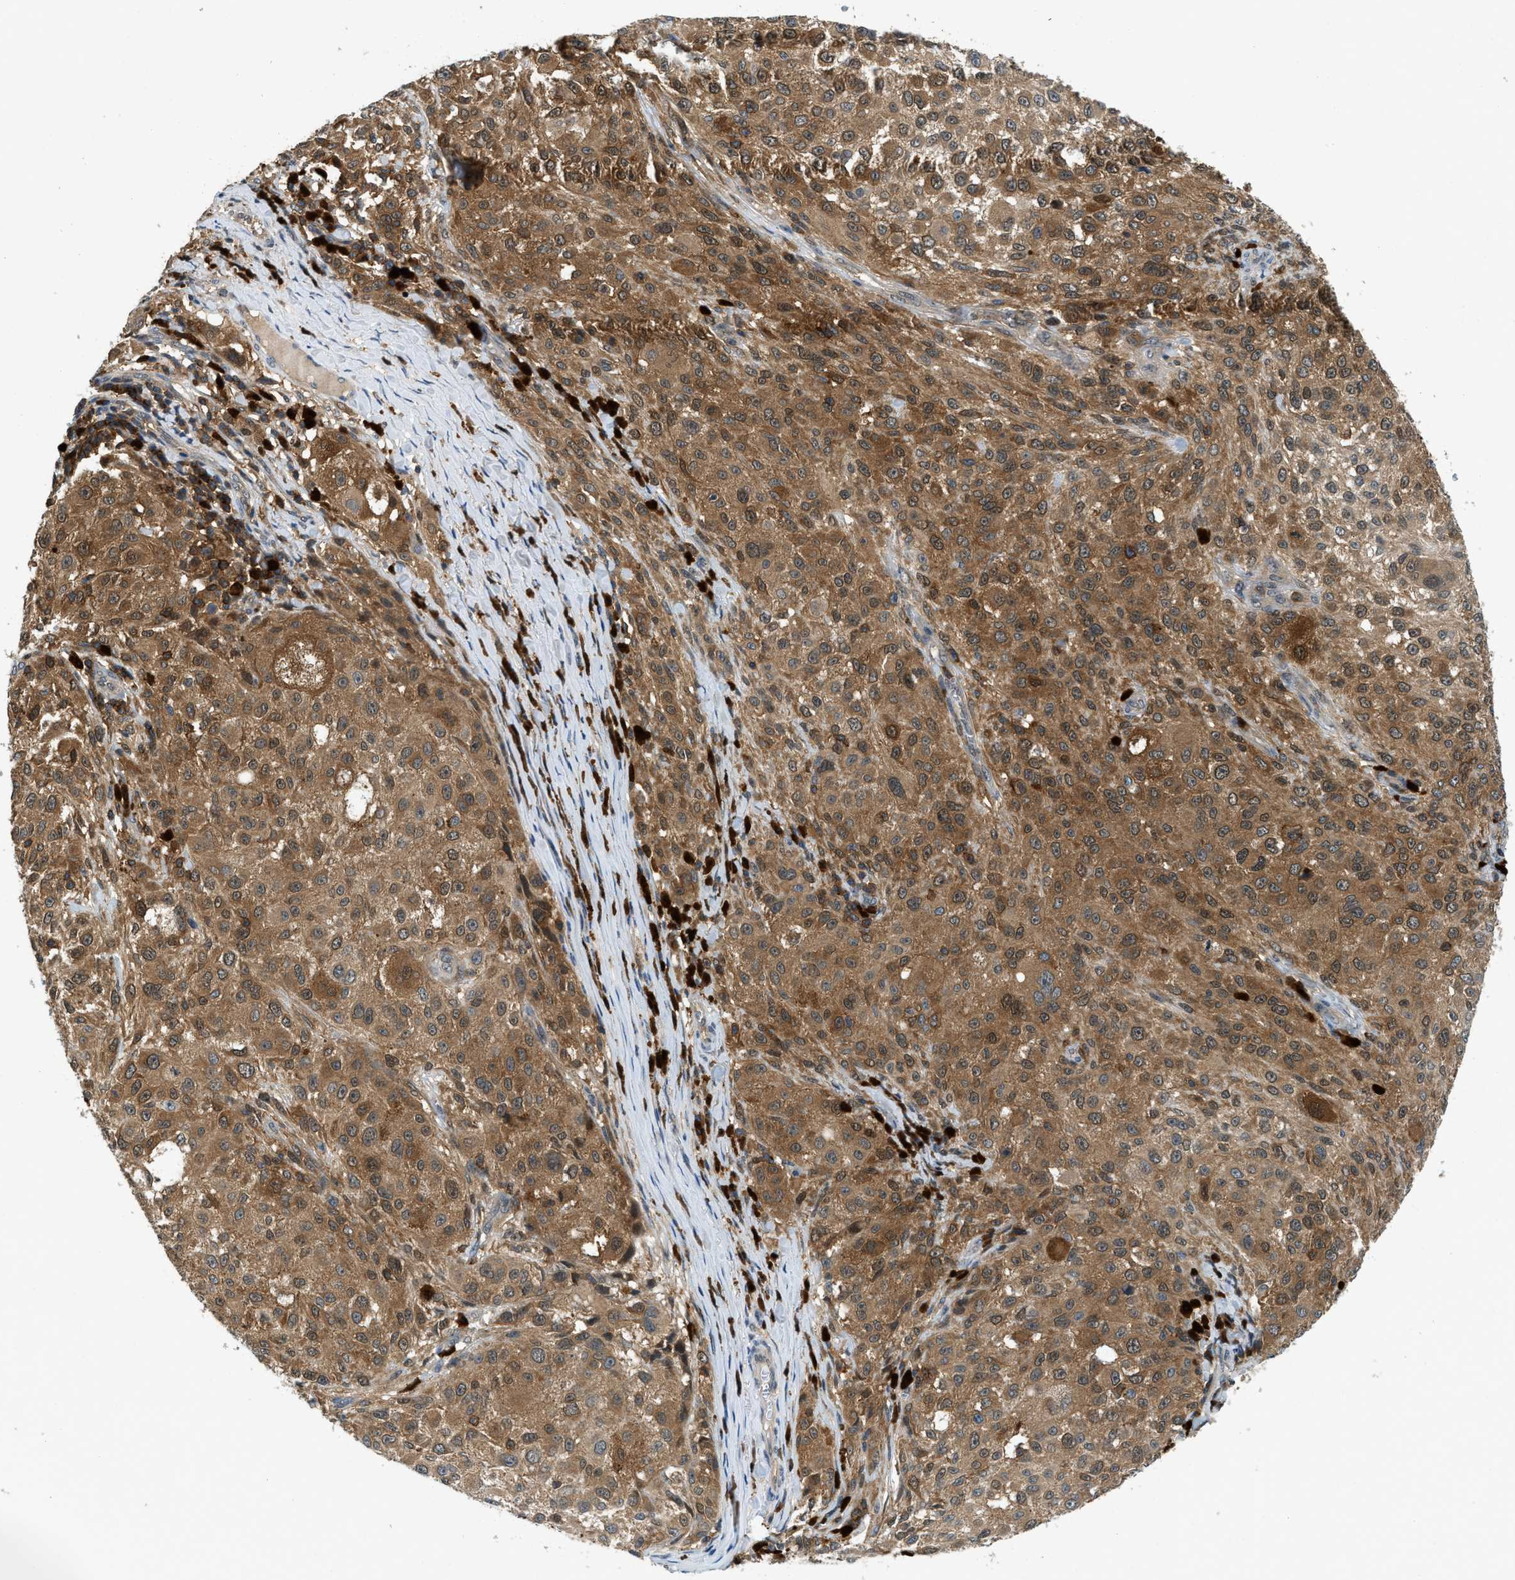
{"staining": {"intensity": "moderate", "quantity": ">75%", "location": "cytoplasmic/membranous,nuclear"}, "tissue": "melanoma", "cell_type": "Tumor cells", "image_type": "cancer", "snomed": [{"axis": "morphology", "description": "Necrosis, NOS"}, {"axis": "morphology", "description": "Malignant melanoma, NOS"}, {"axis": "topography", "description": "Skin"}], "caption": "Protein staining reveals moderate cytoplasmic/membranous and nuclear expression in approximately >75% of tumor cells in malignant melanoma.", "gene": "GMPPB", "patient": {"sex": "female", "age": 87}}